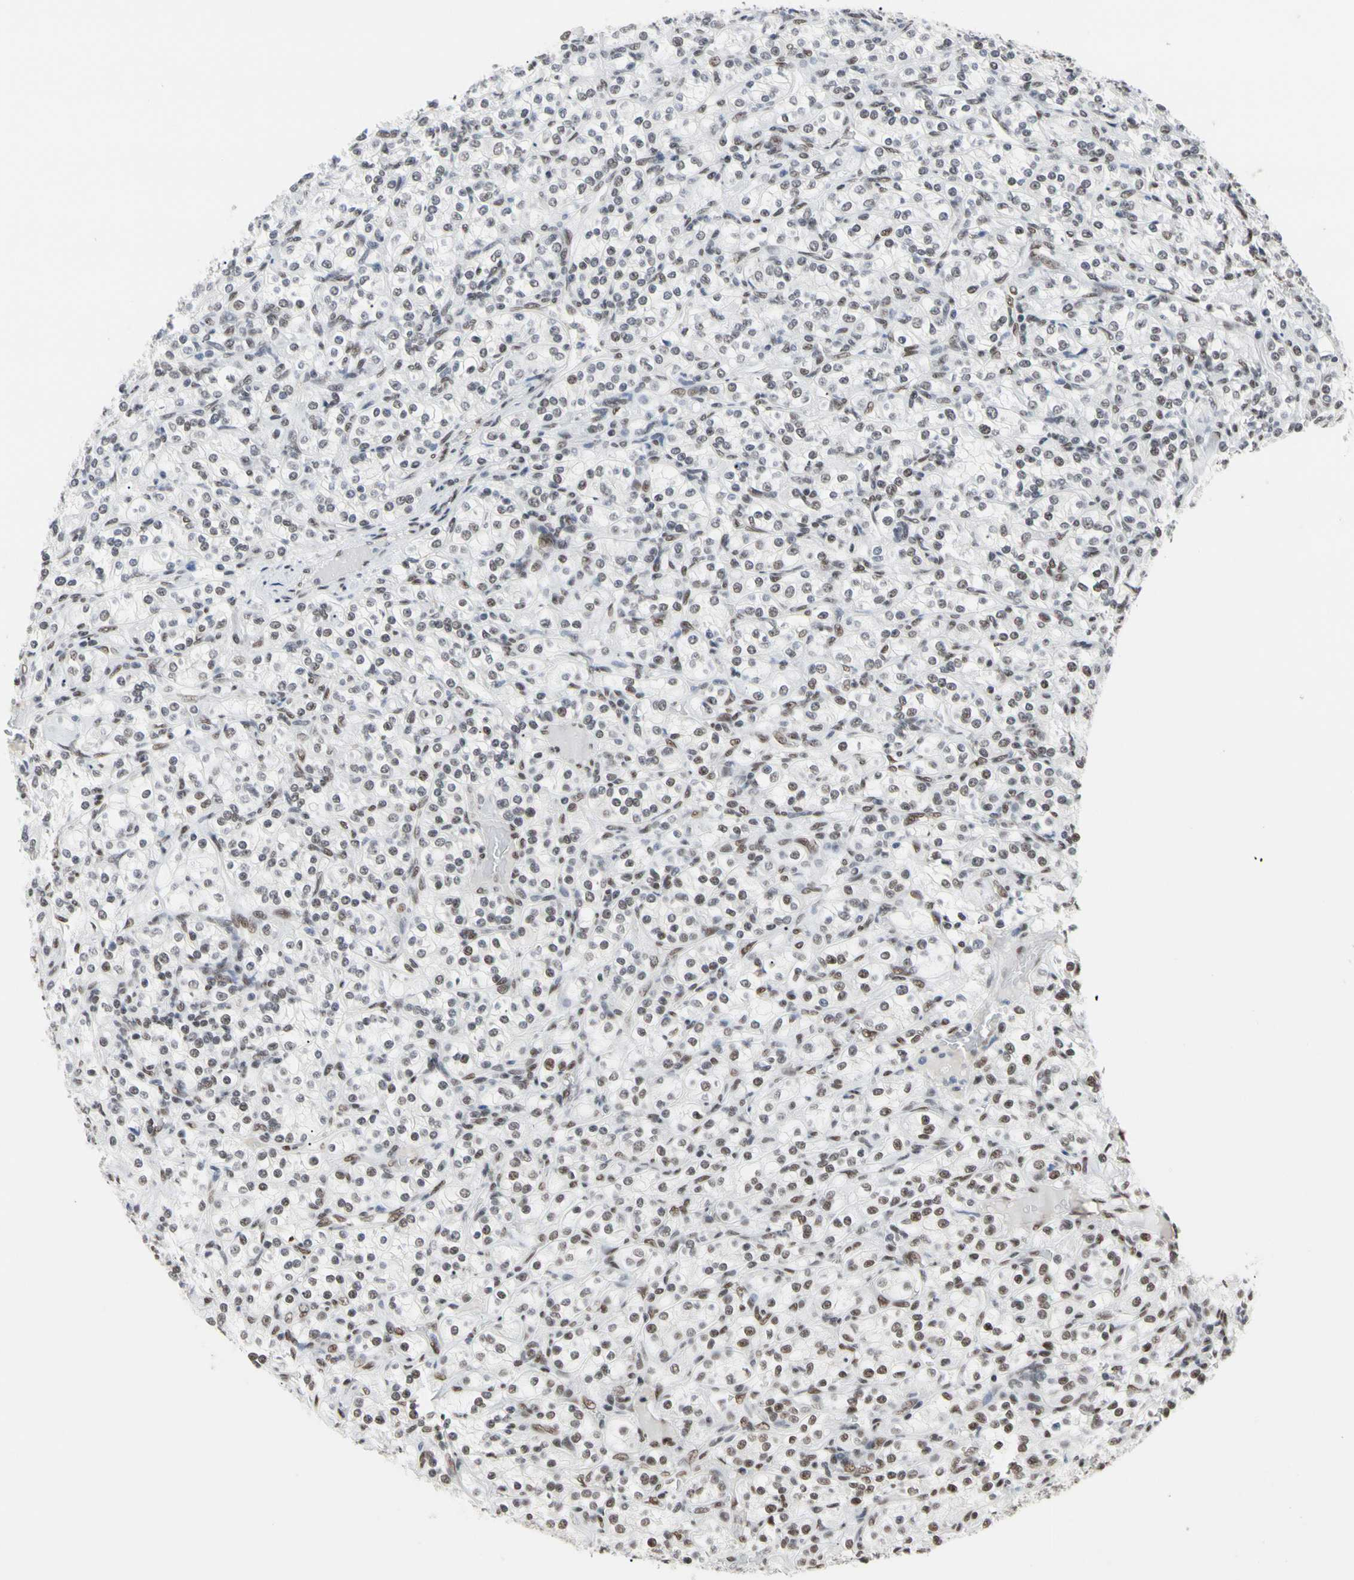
{"staining": {"intensity": "weak", "quantity": "25%-75%", "location": "nuclear"}, "tissue": "renal cancer", "cell_type": "Tumor cells", "image_type": "cancer", "snomed": [{"axis": "morphology", "description": "Adenocarcinoma, NOS"}, {"axis": "topography", "description": "Kidney"}], "caption": "Immunohistochemistry (IHC) (DAB (3,3'-diaminobenzidine)) staining of renal cancer (adenocarcinoma) shows weak nuclear protein expression in approximately 25%-75% of tumor cells.", "gene": "FAM98B", "patient": {"sex": "male", "age": 77}}